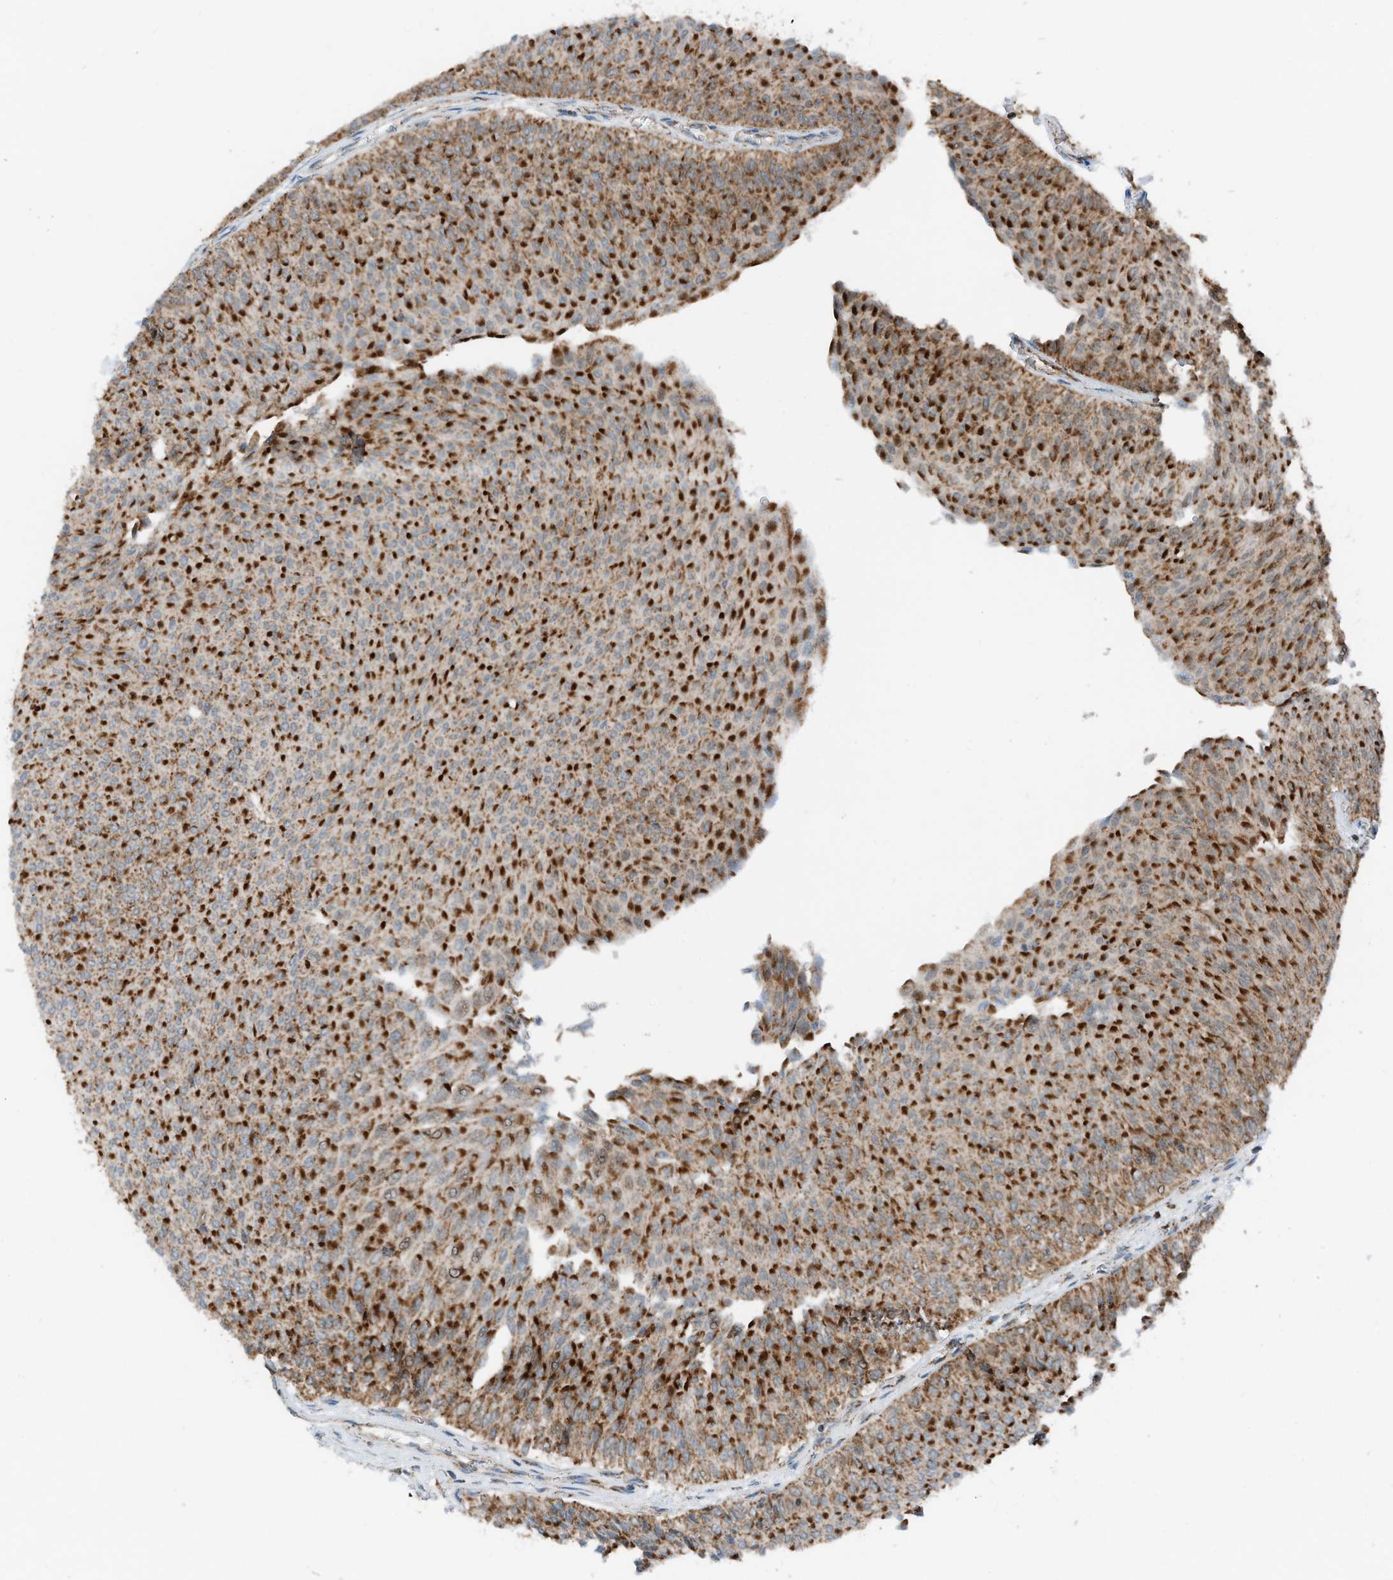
{"staining": {"intensity": "strong", "quantity": ">75%", "location": "cytoplasmic/membranous"}, "tissue": "urothelial cancer", "cell_type": "Tumor cells", "image_type": "cancer", "snomed": [{"axis": "morphology", "description": "Urothelial carcinoma, Low grade"}, {"axis": "topography", "description": "Urinary bladder"}], "caption": "Strong cytoplasmic/membranous expression is seen in approximately >75% of tumor cells in urothelial carcinoma (low-grade).", "gene": "RMND1", "patient": {"sex": "male", "age": 78}}